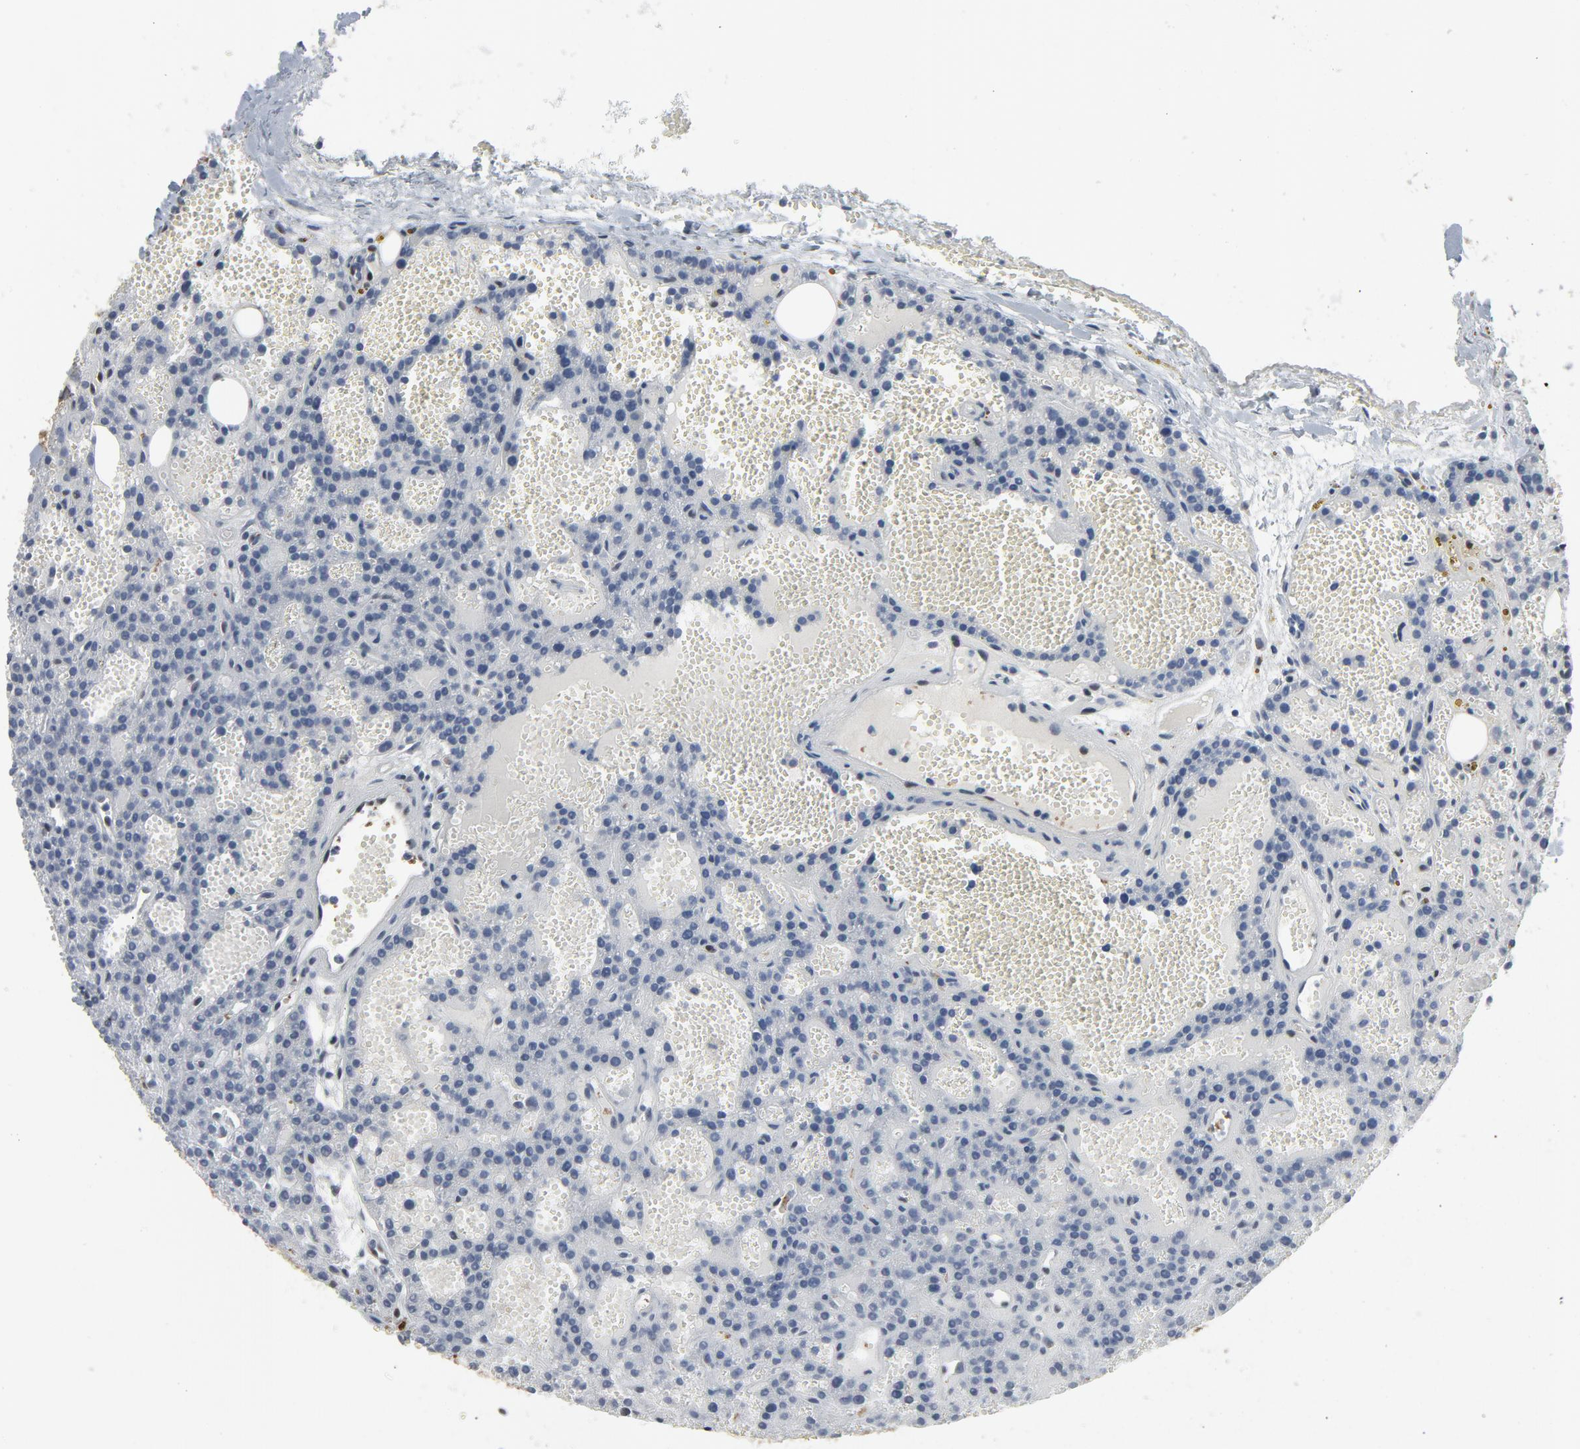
{"staining": {"intensity": "negative", "quantity": "none", "location": "none"}, "tissue": "parathyroid gland", "cell_type": "Glandular cells", "image_type": "normal", "snomed": [{"axis": "morphology", "description": "Normal tissue, NOS"}, {"axis": "topography", "description": "Parathyroid gland"}], "caption": "Parathyroid gland was stained to show a protein in brown. There is no significant positivity in glandular cells. Brightfield microscopy of IHC stained with DAB (brown) and hematoxylin (blue), captured at high magnification.", "gene": "STAT5A", "patient": {"sex": "male", "age": 25}}